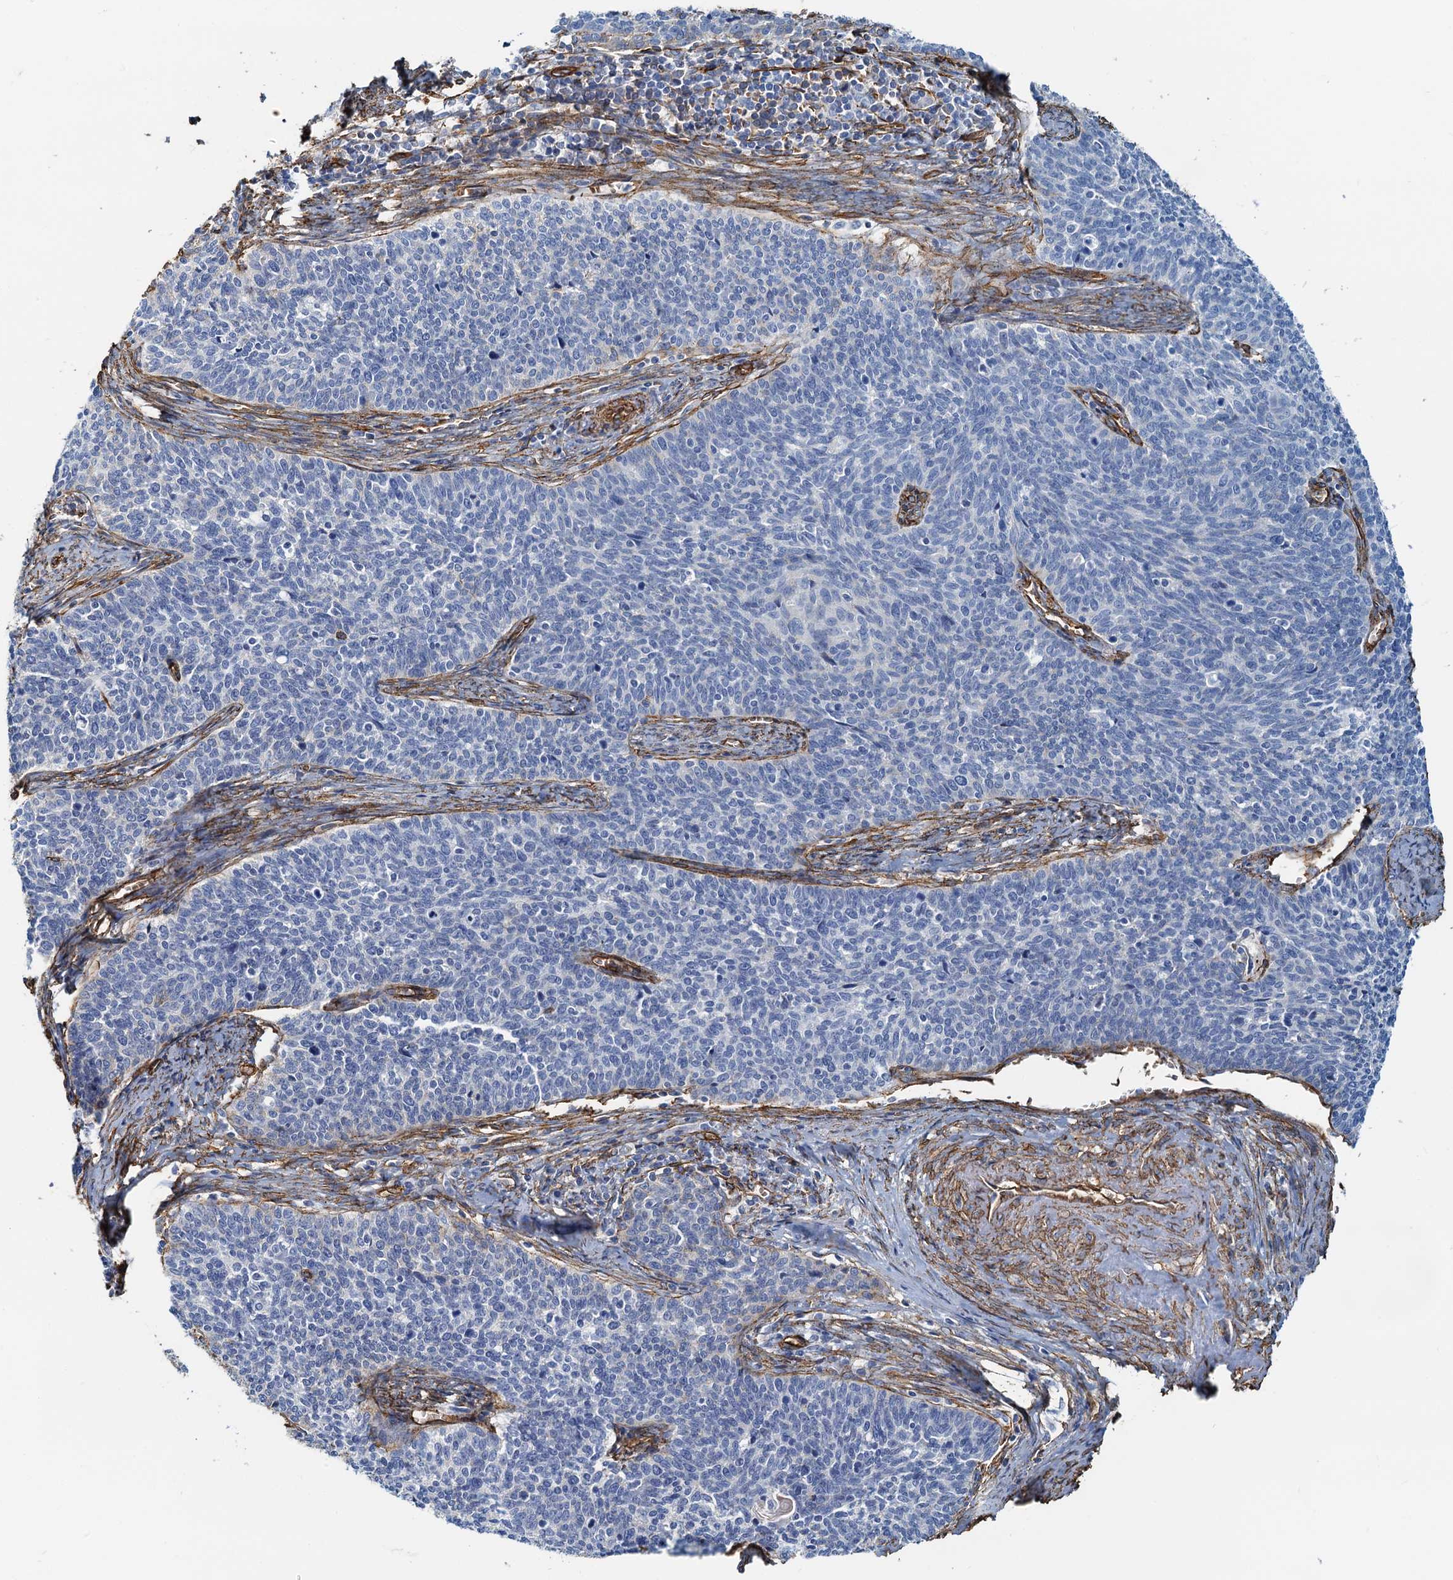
{"staining": {"intensity": "negative", "quantity": "none", "location": "none"}, "tissue": "cervical cancer", "cell_type": "Tumor cells", "image_type": "cancer", "snomed": [{"axis": "morphology", "description": "Squamous cell carcinoma, NOS"}, {"axis": "topography", "description": "Cervix"}], "caption": "DAB immunohistochemical staining of cervical cancer (squamous cell carcinoma) demonstrates no significant positivity in tumor cells.", "gene": "DGKG", "patient": {"sex": "female", "age": 39}}